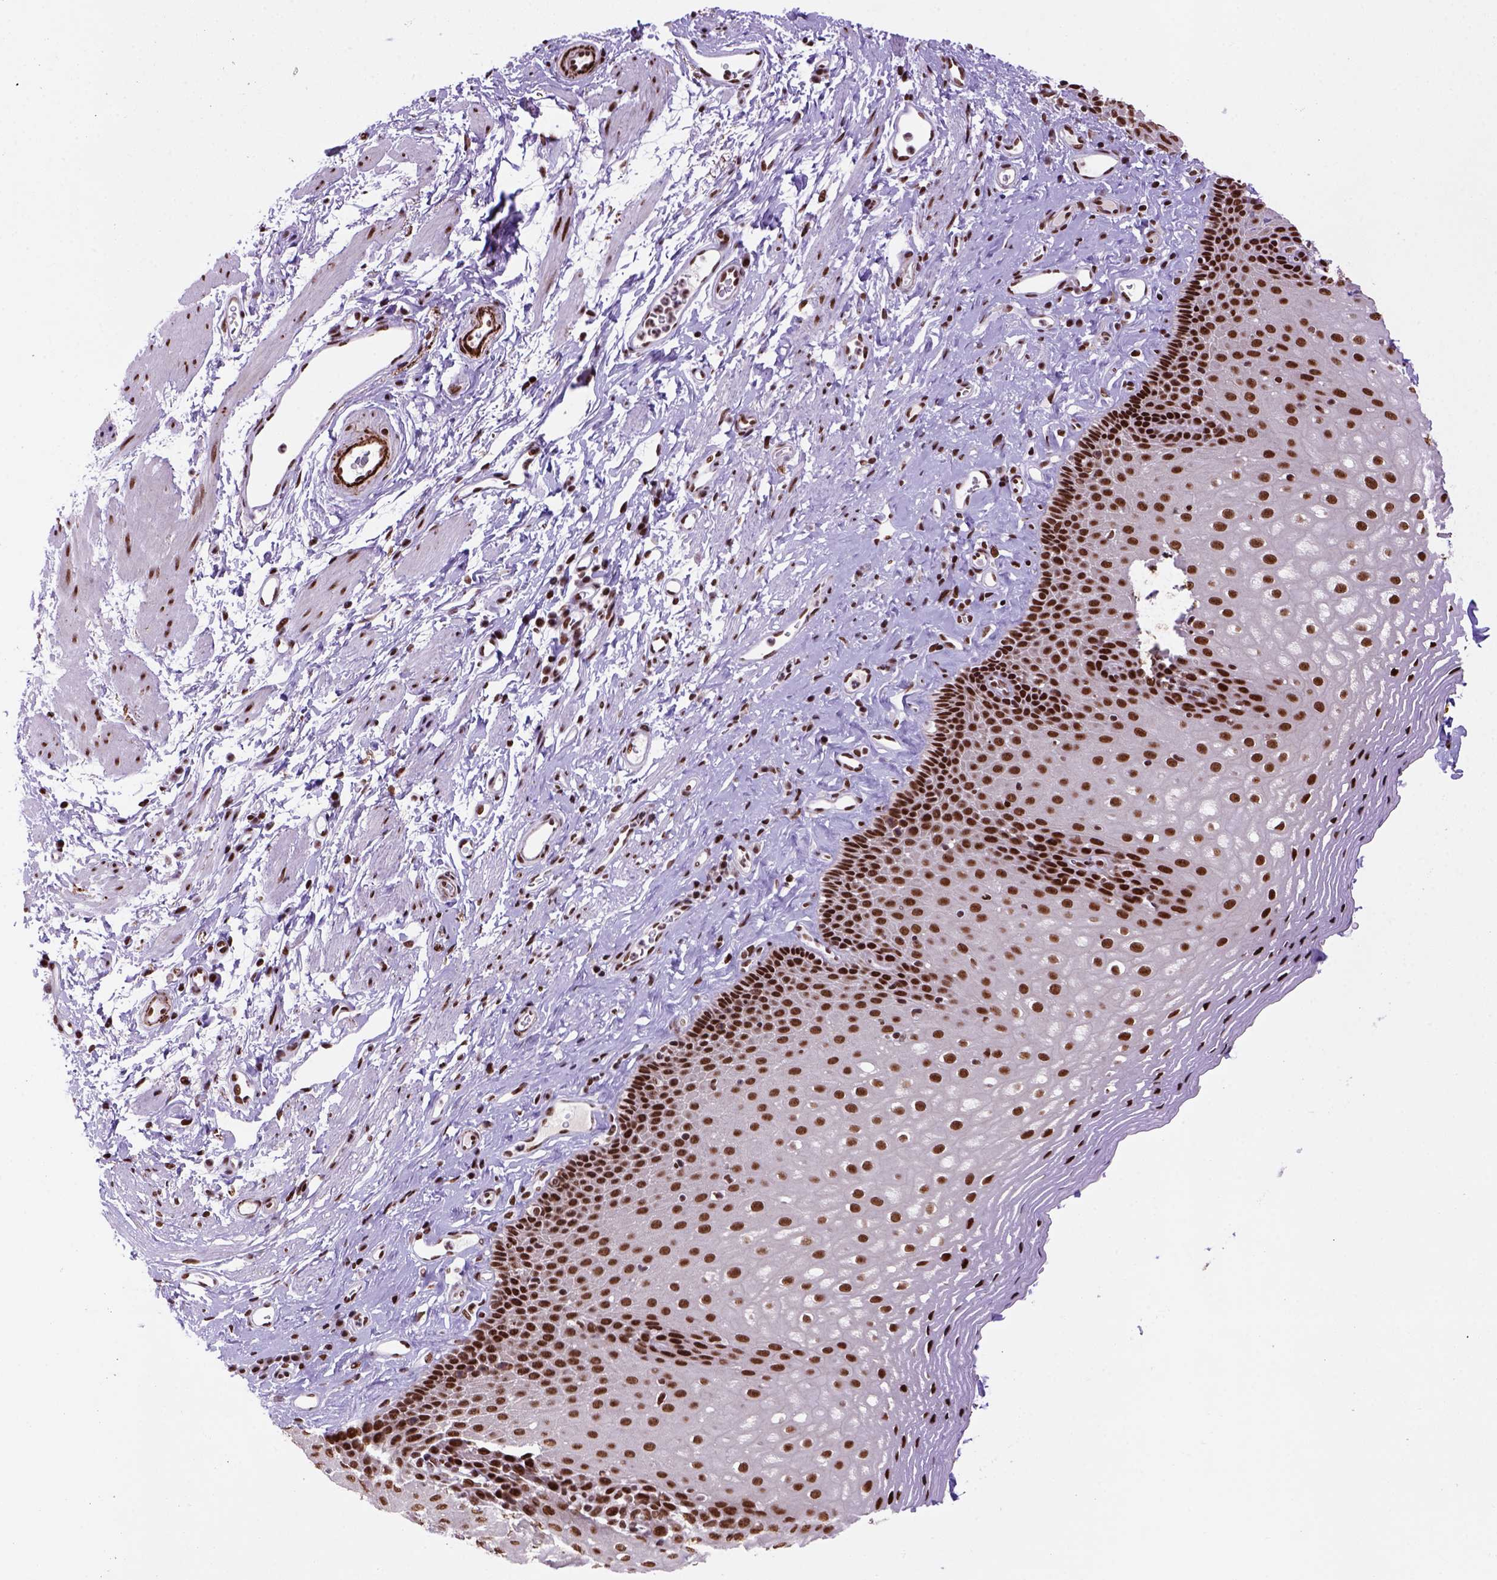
{"staining": {"intensity": "strong", "quantity": ">75%", "location": "nuclear"}, "tissue": "esophagus", "cell_type": "Squamous epithelial cells", "image_type": "normal", "snomed": [{"axis": "morphology", "description": "Normal tissue, NOS"}, {"axis": "topography", "description": "Esophagus"}], "caption": "The micrograph exhibits staining of normal esophagus, revealing strong nuclear protein staining (brown color) within squamous epithelial cells.", "gene": "NSMCE2", "patient": {"sex": "female", "age": 68}}